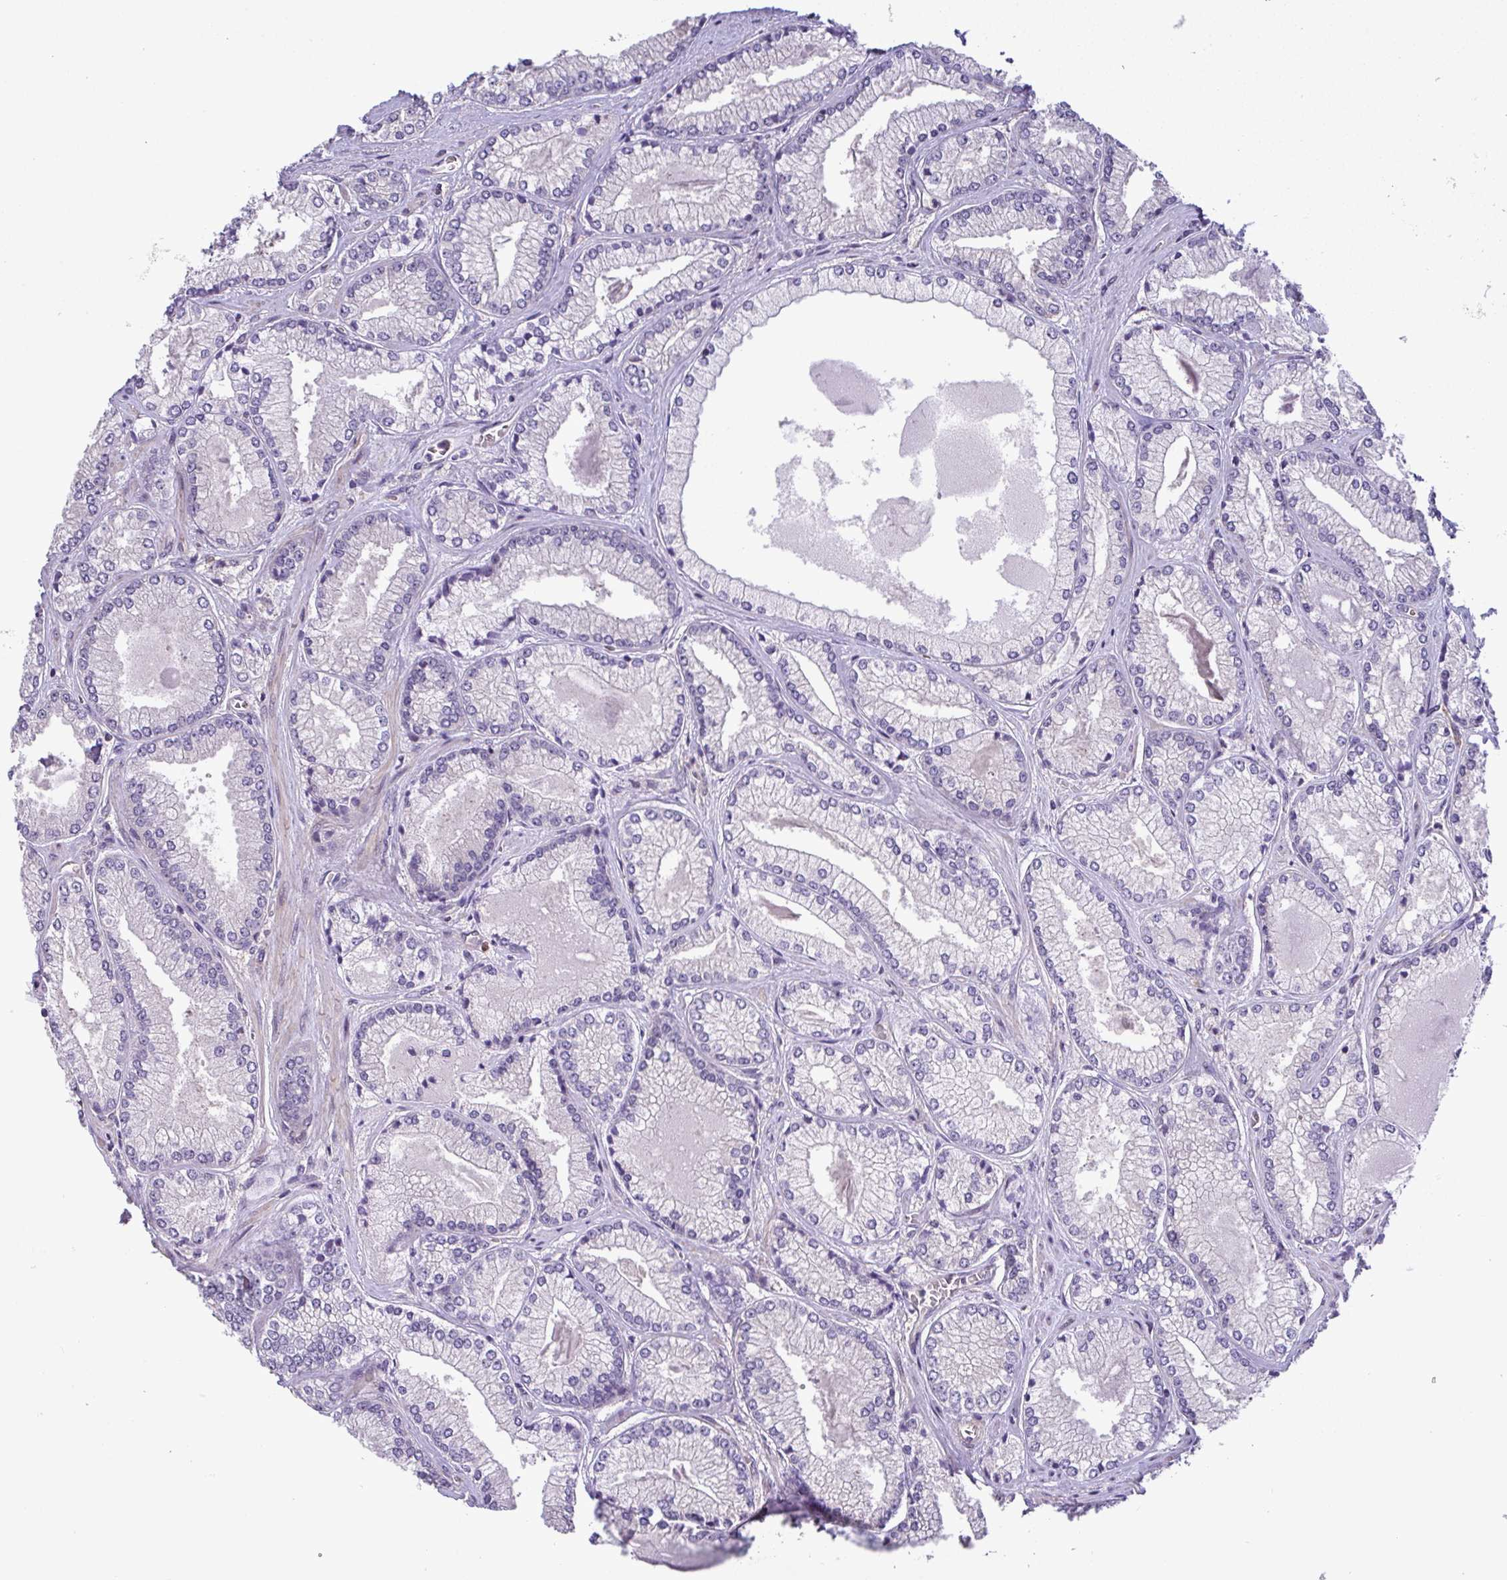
{"staining": {"intensity": "negative", "quantity": "none", "location": "none"}, "tissue": "prostate cancer", "cell_type": "Tumor cells", "image_type": "cancer", "snomed": [{"axis": "morphology", "description": "Adenocarcinoma, Low grade"}, {"axis": "topography", "description": "Prostate"}], "caption": "Prostate cancer was stained to show a protein in brown. There is no significant staining in tumor cells.", "gene": "EEF1AKMT1", "patient": {"sex": "male", "age": 67}}